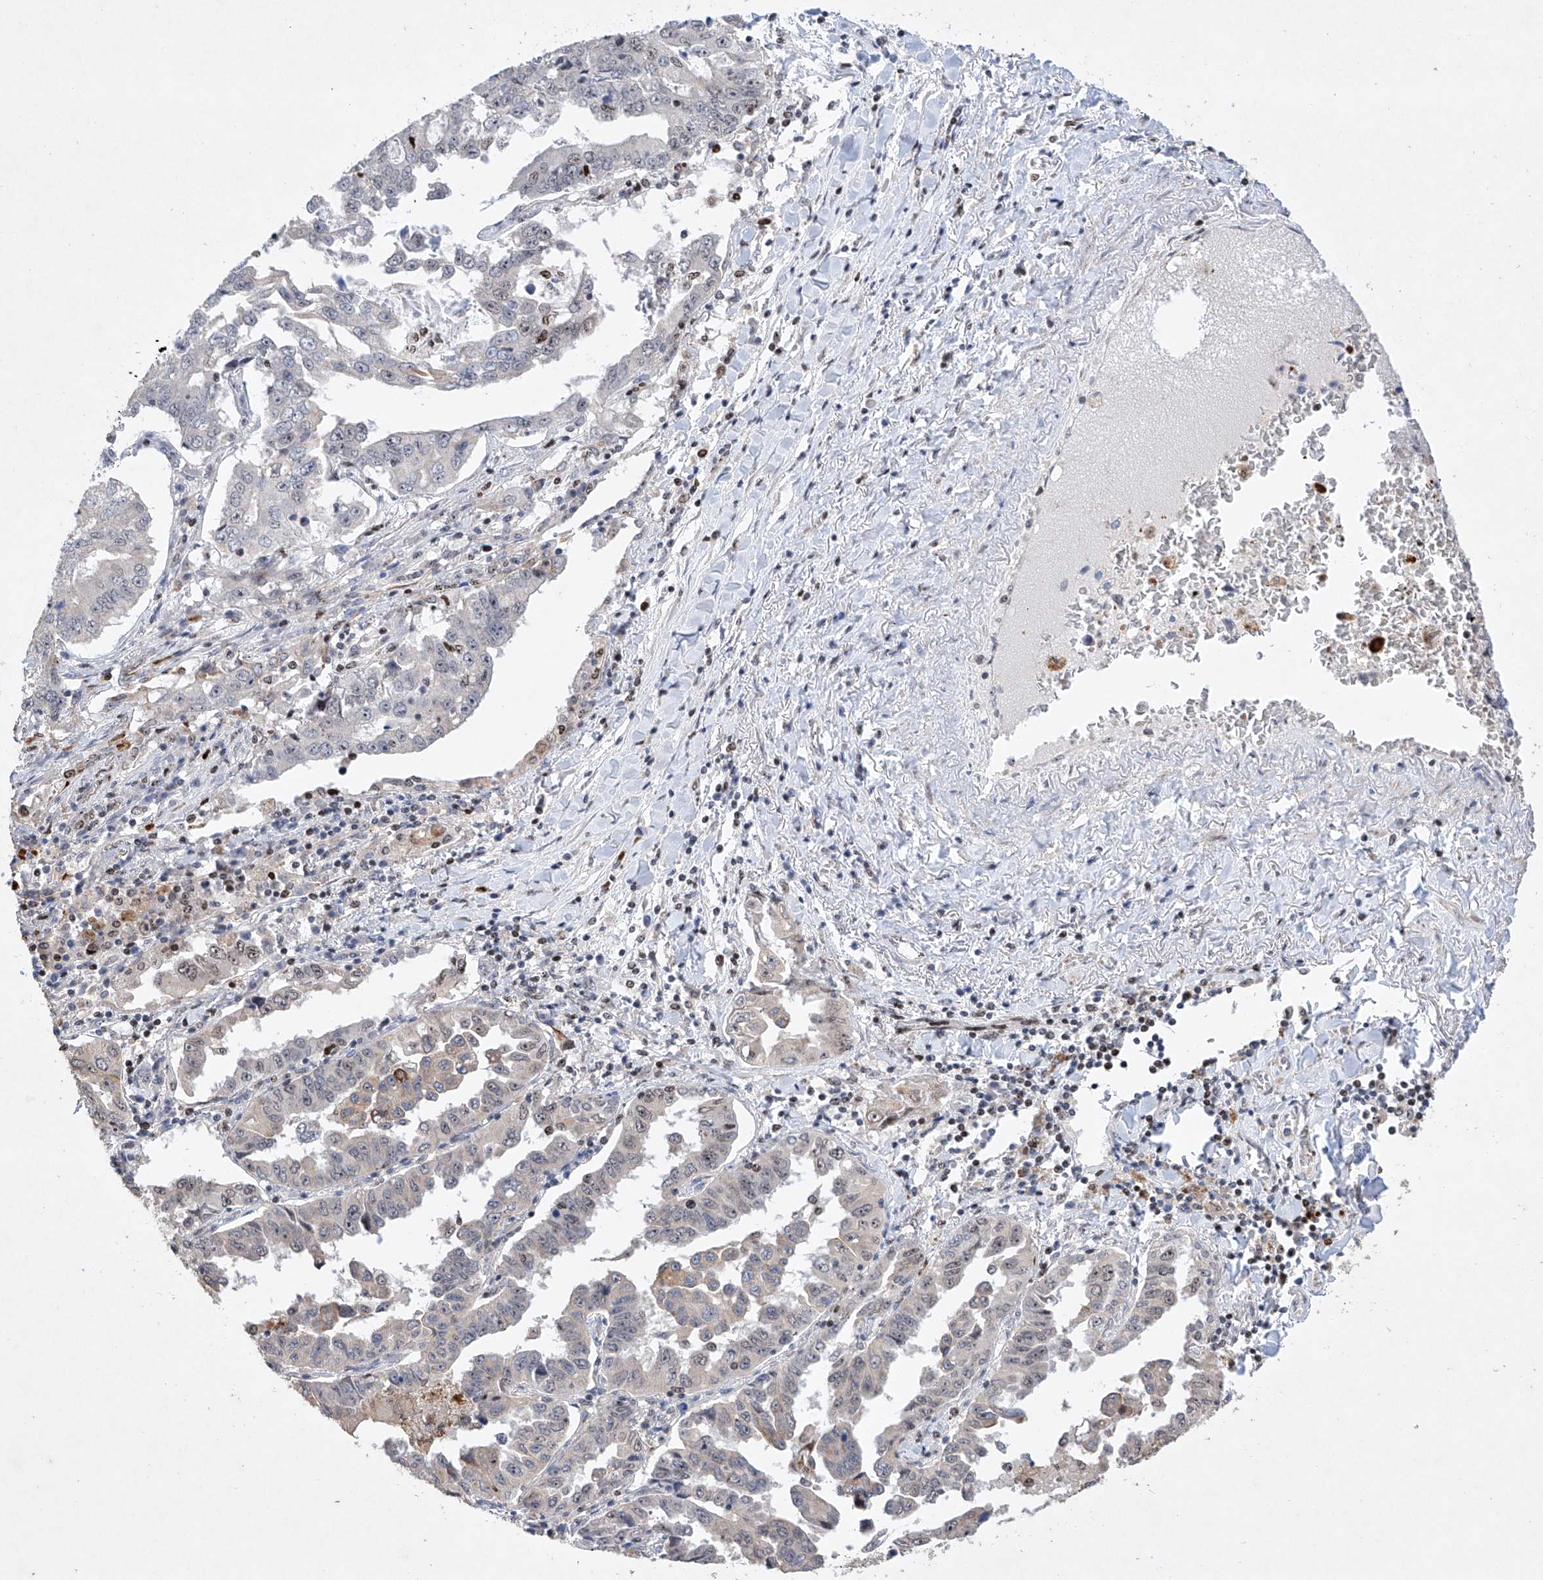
{"staining": {"intensity": "negative", "quantity": "none", "location": "none"}, "tissue": "lung cancer", "cell_type": "Tumor cells", "image_type": "cancer", "snomed": [{"axis": "morphology", "description": "Adenocarcinoma, NOS"}, {"axis": "topography", "description": "Lung"}], "caption": "DAB (3,3'-diaminobenzidine) immunohistochemical staining of lung cancer shows no significant staining in tumor cells. Nuclei are stained in blue.", "gene": "AFG1L", "patient": {"sex": "female", "age": 51}}